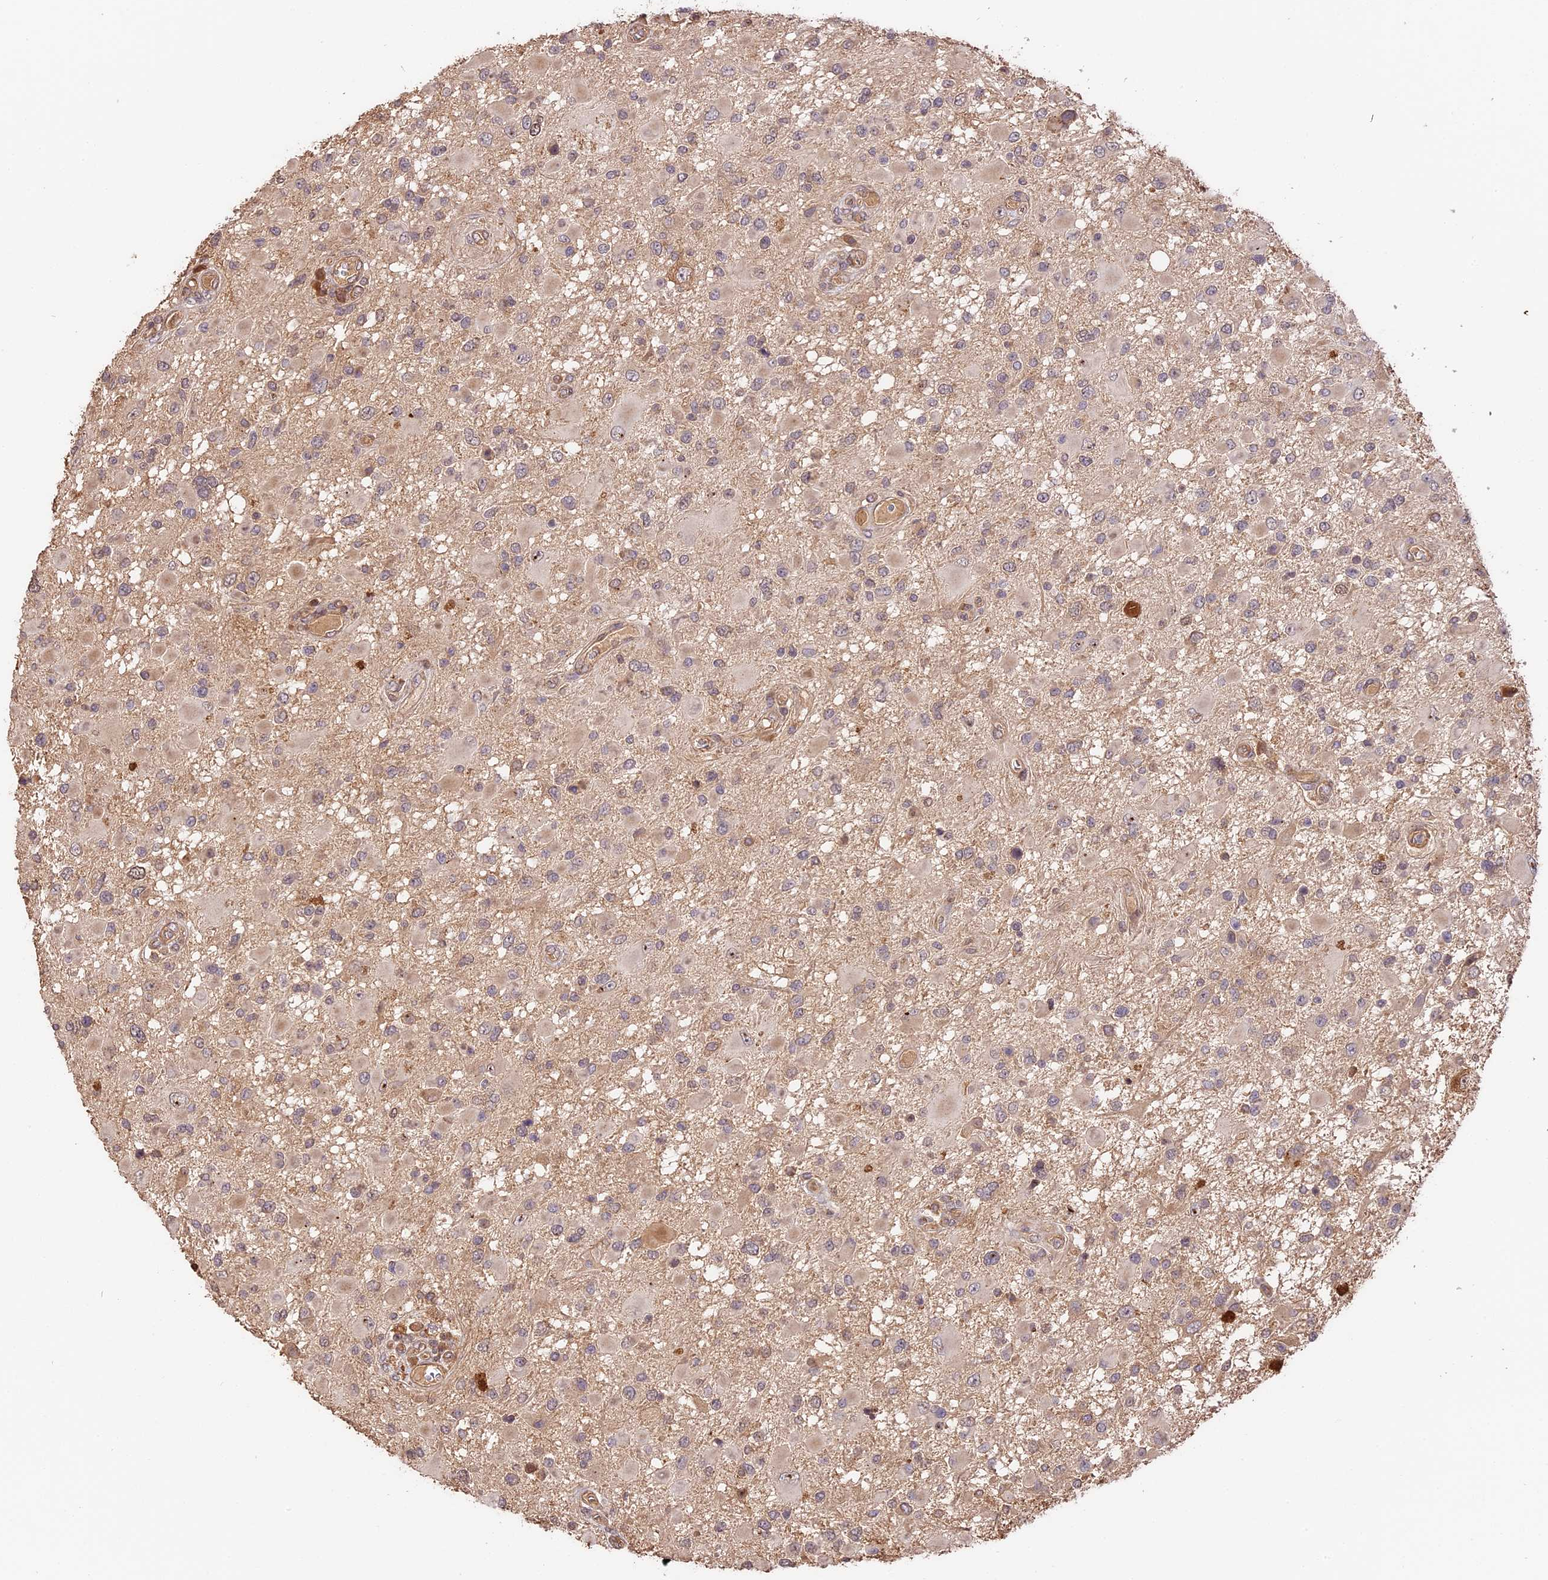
{"staining": {"intensity": "negative", "quantity": "none", "location": "none"}, "tissue": "glioma", "cell_type": "Tumor cells", "image_type": "cancer", "snomed": [{"axis": "morphology", "description": "Glioma, malignant, High grade"}, {"axis": "topography", "description": "Brain"}], "caption": "Immunohistochemistry (IHC) image of human malignant high-grade glioma stained for a protein (brown), which demonstrates no positivity in tumor cells.", "gene": "PPP1R37", "patient": {"sex": "male", "age": 53}}